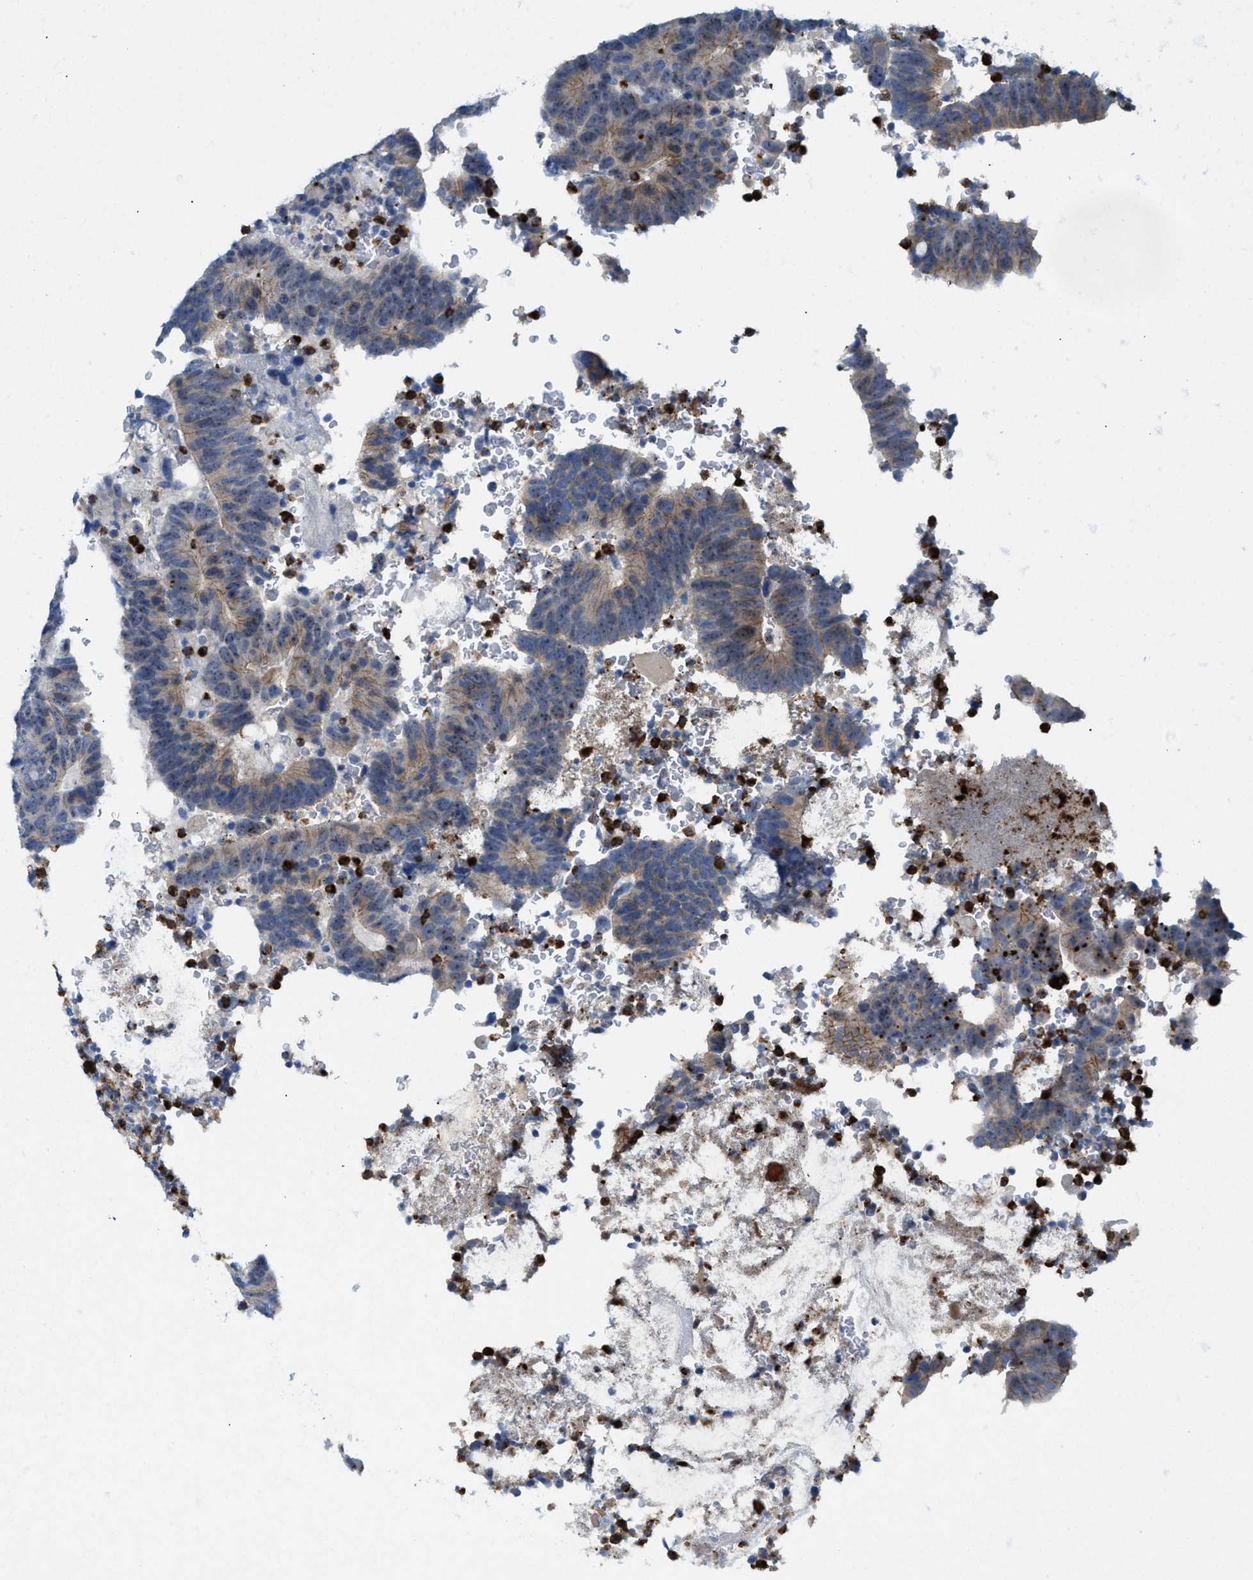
{"staining": {"intensity": "weak", "quantity": "<25%", "location": "cytoplasmic/membranous"}, "tissue": "colorectal cancer", "cell_type": "Tumor cells", "image_type": "cancer", "snomed": [{"axis": "morphology", "description": "Adenocarcinoma, NOS"}, {"axis": "topography", "description": "Colon"}], "caption": "Immunohistochemical staining of colorectal adenocarcinoma displays no significant staining in tumor cells.", "gene": "CMTM1", "patient": {"sex": "male", "age": 56}}